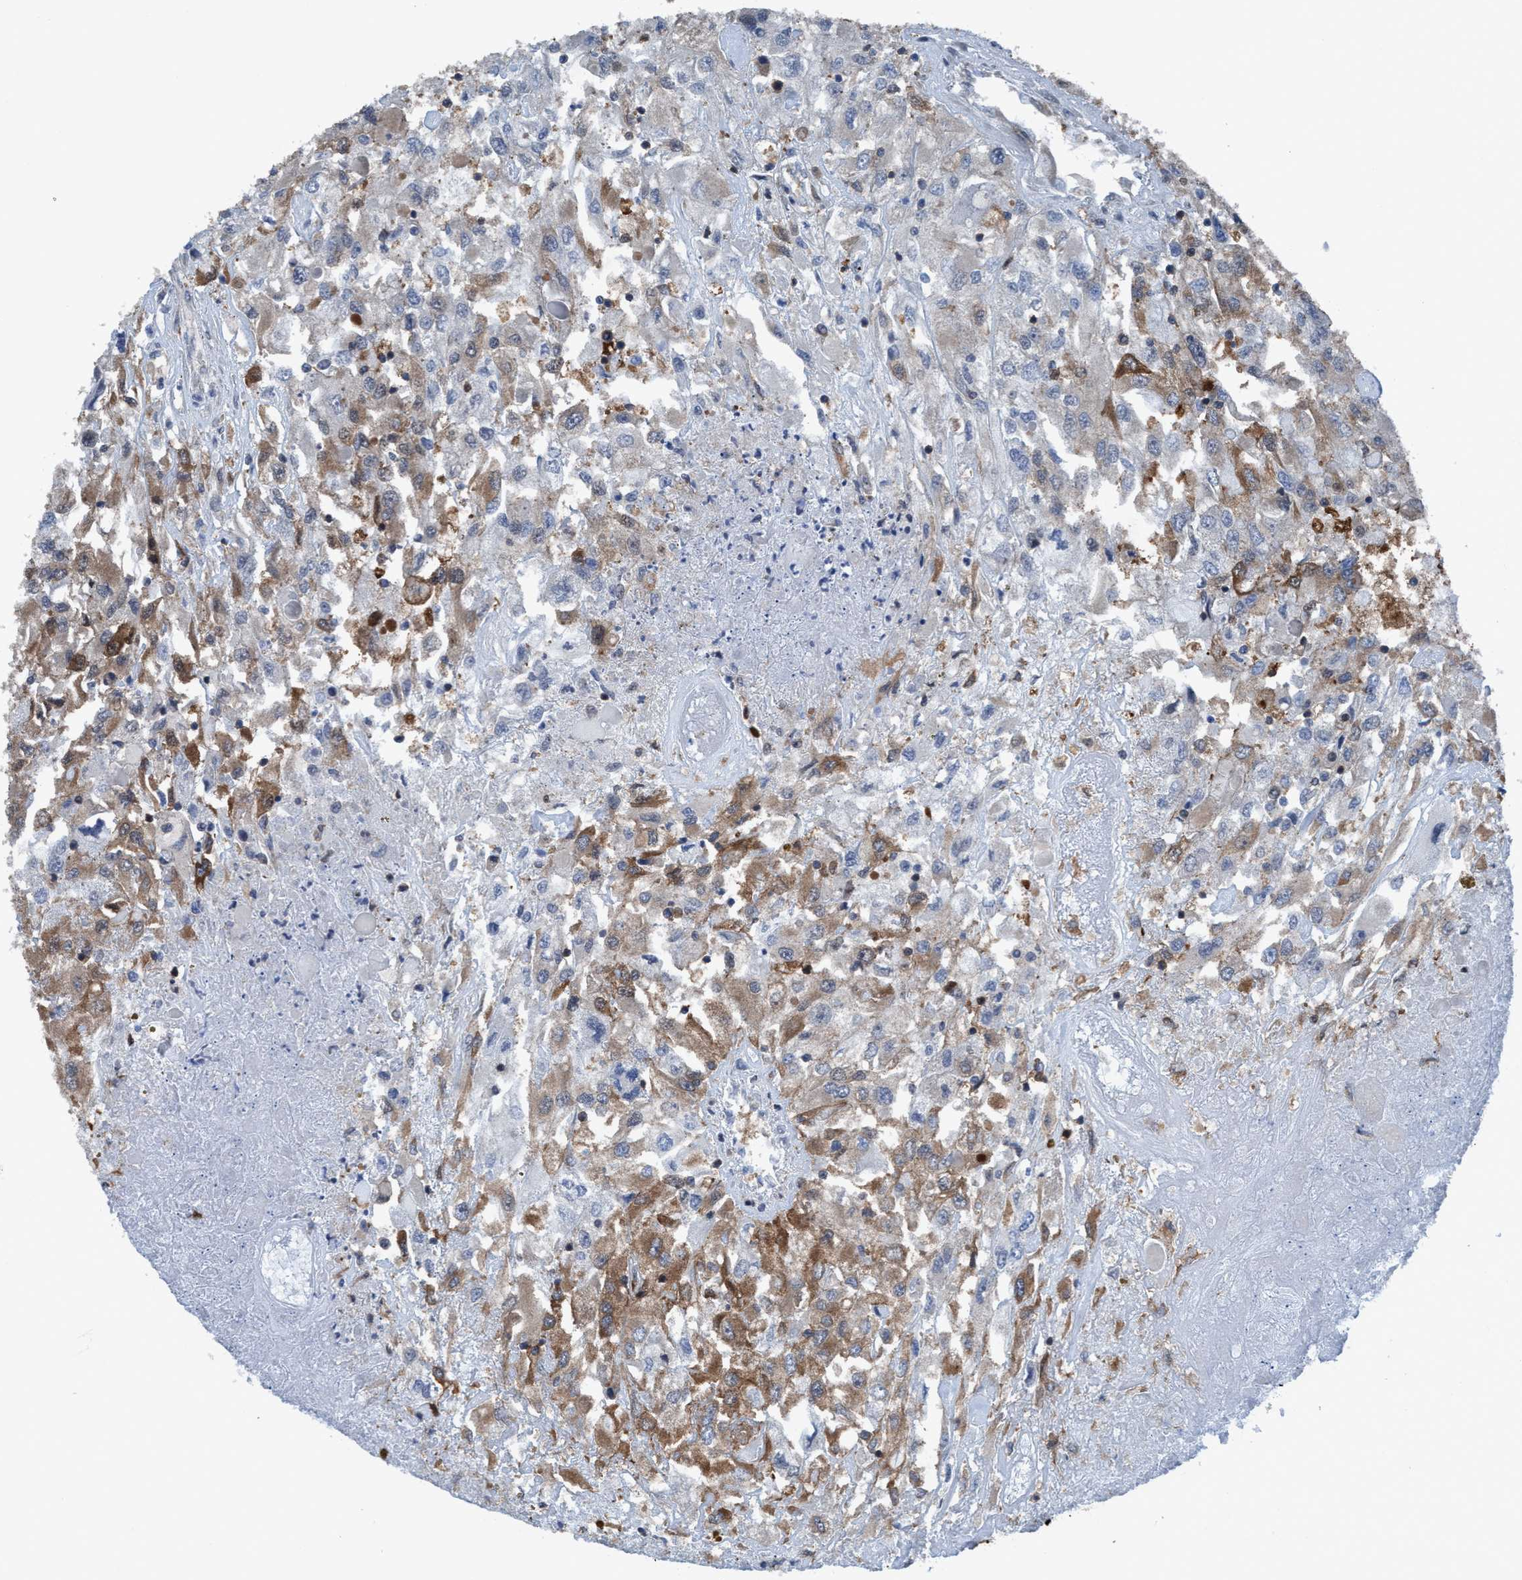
{"staining": {"intensity": "moderate", "quantity": ">75%", "location": "cytoplasmic/membranous"}, "tissue": "renal cancer", "cell_type": "Tumor cells", "image_type": "cancer", "snomed": [{"axis": "morphology", "description": "Adenocarcinoma, NOS"}, {"axis": "topography", "description": "Kidney"}], "caption": "Renal cancer (adenocarcinoma) stained for a protein exhibits moderate cytoplasmic/membranous positivity in tumor cells. Using DAB (brown) and hematoxylin (blue) stains, captured at high magnification using brightfield microscopy.", "gene": "NMT1", "patient": {"sex": "female", "age": 52}}